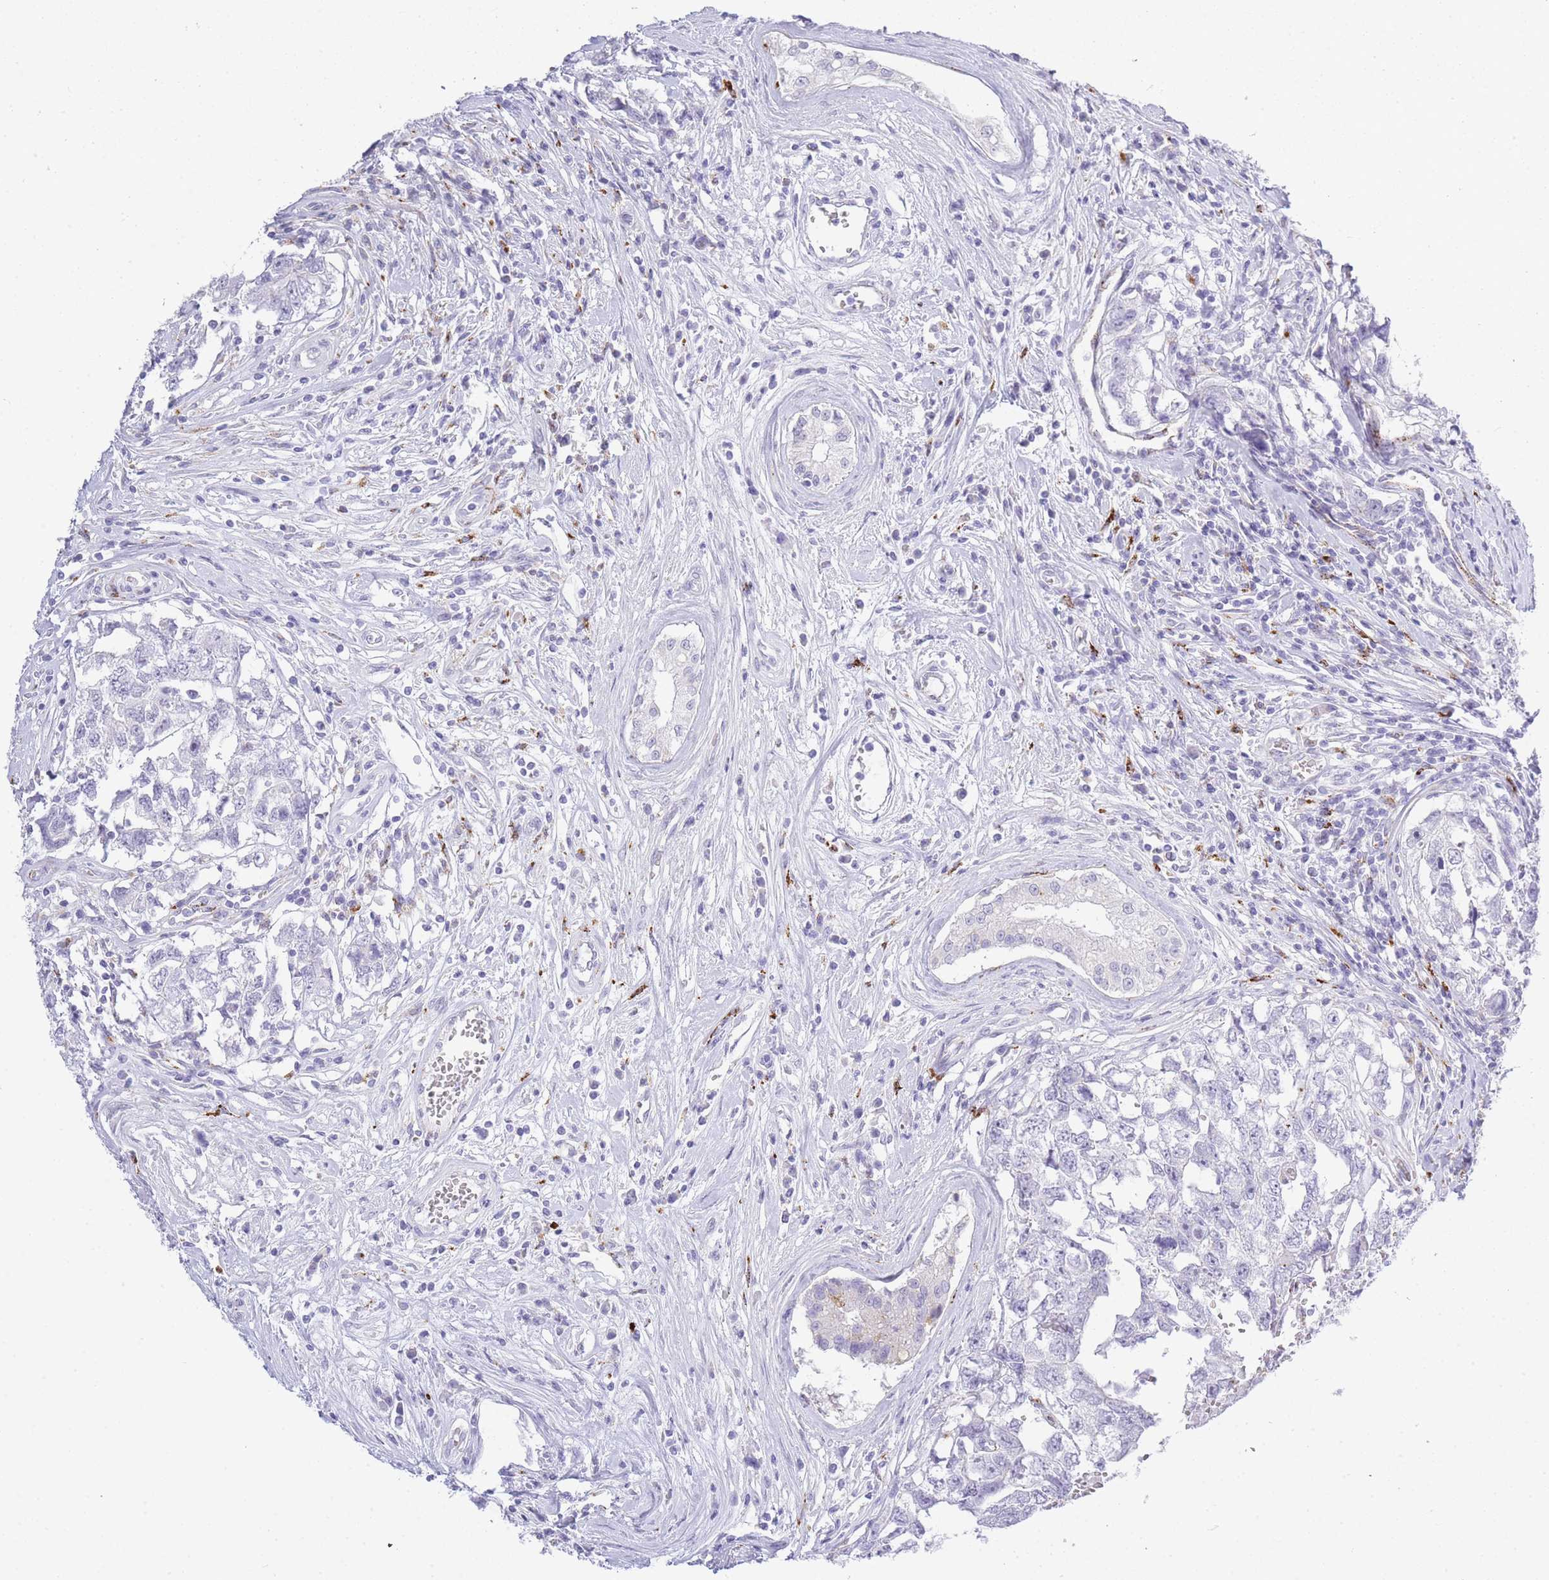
{"staining": {"intensity": "negative", "quantity": "none", "location": "none"}, "tissue": "testis cancer", "cell_type": "Tumor cells", "image_type": "cancer", "snomed": [{"axis": "morphology", "description": "Carcinoma, Embryonal, NOS"}, {"axis": "topography", "description": "Testis"}], "caption": "A photomicrograph of human testis cancer (embryonal carcinoma) is negative for staining in tumor cells.", "gene": "RHO", "patient": {"sex": "male", "age": 22}}